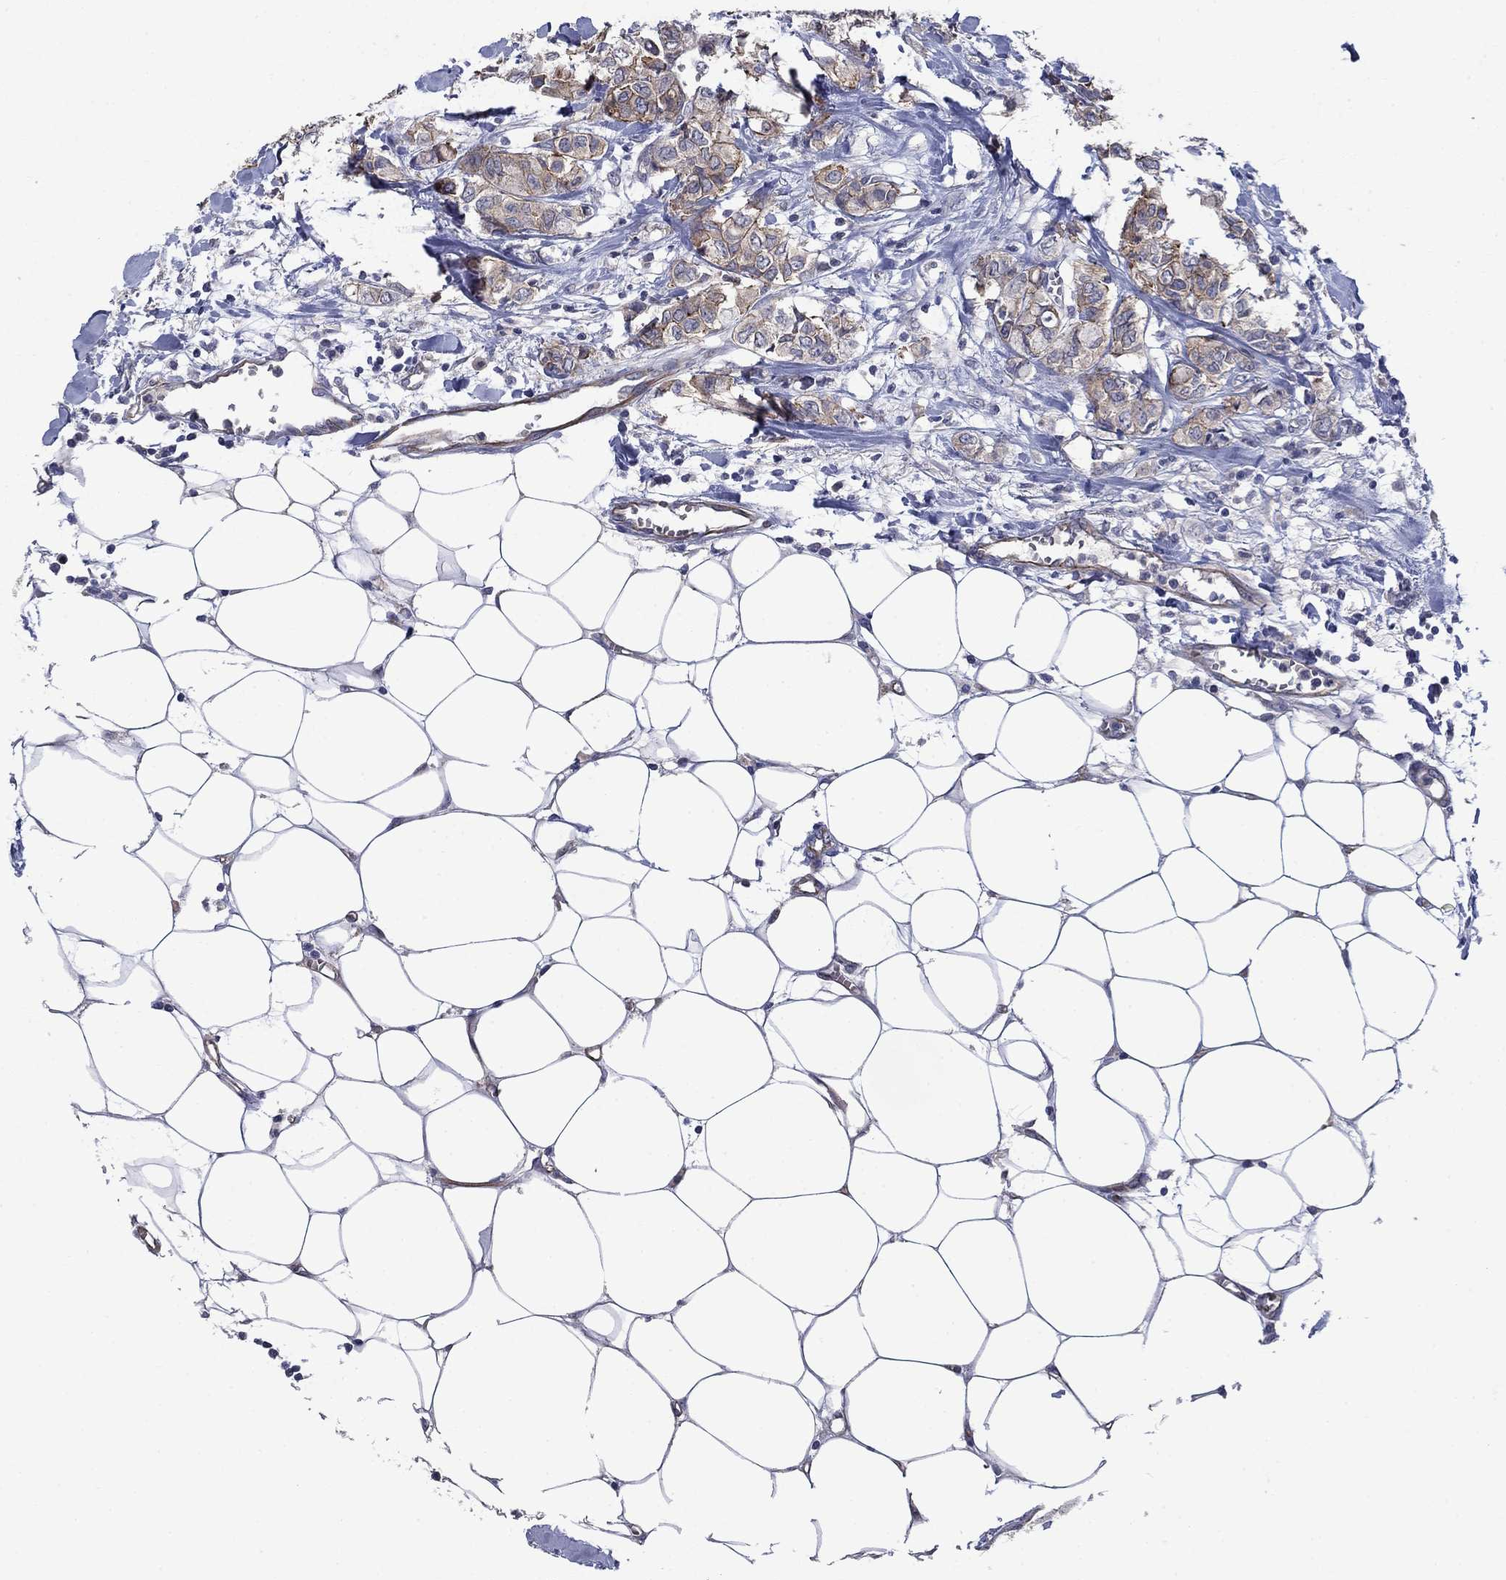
{"staining": {"intensity": "strong", "quantity": "<25%", "location": "cytoplasmic/membranous"}, "tissue": "breast cancer", "cell_type": "Tumor cells", "image_type": "cancer", "snomed": [{"axis": "morphology", "description": "Duct carcinoma"}, {"axis": "topography", "description": "Breast"}], "caption": "Strong cytoplasmic/membranous positivity is present in about <25% of tumor cells in infiltrating ductal carcinoma (breast). The protein of interest is shown in brown color, while the nuclei are stained blue.", "gene": "SLC7A1", "patient": {"sex": "female", "age": 85}}